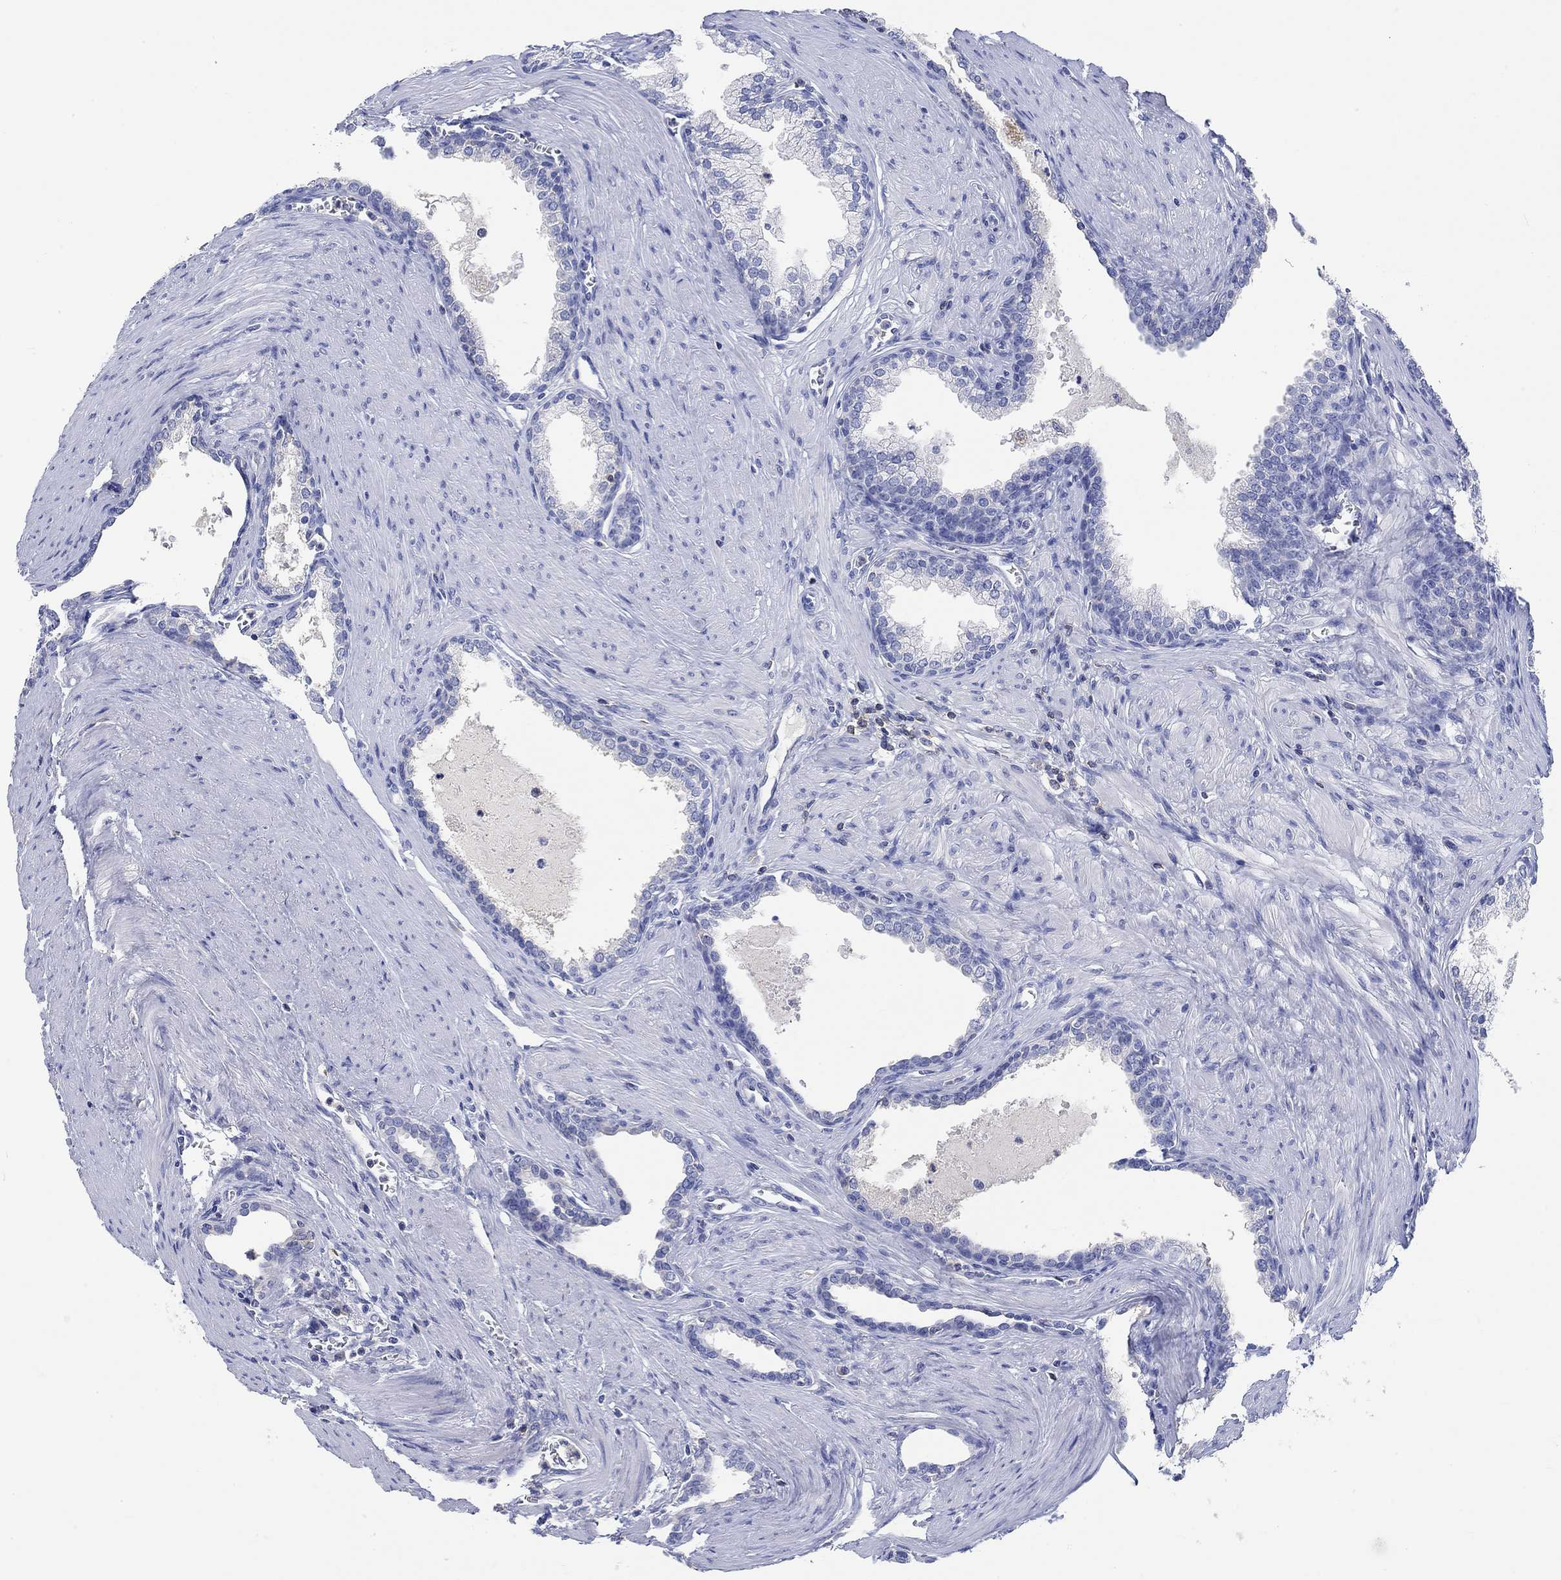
{"staining": {"intensity": "negative", "quantity": "none", "location": "none"}, "tissue": "prostate cancer", "cell_type": "Tumor cells", "image_type": "cancer", "snomed": [{"axis": "morphology", "description": "Adenocarcinoma, NOS"}, {"axis": "topography", "description": "Prostate"}], "caption": "High power microscopy histopathology image of an immunohistochemistry micrograph of prostate adenocarcinoma, revealing no significant staining in tumor cells.", "gene": "GCM1", "patient": {"sex": "male", "age": 66}}